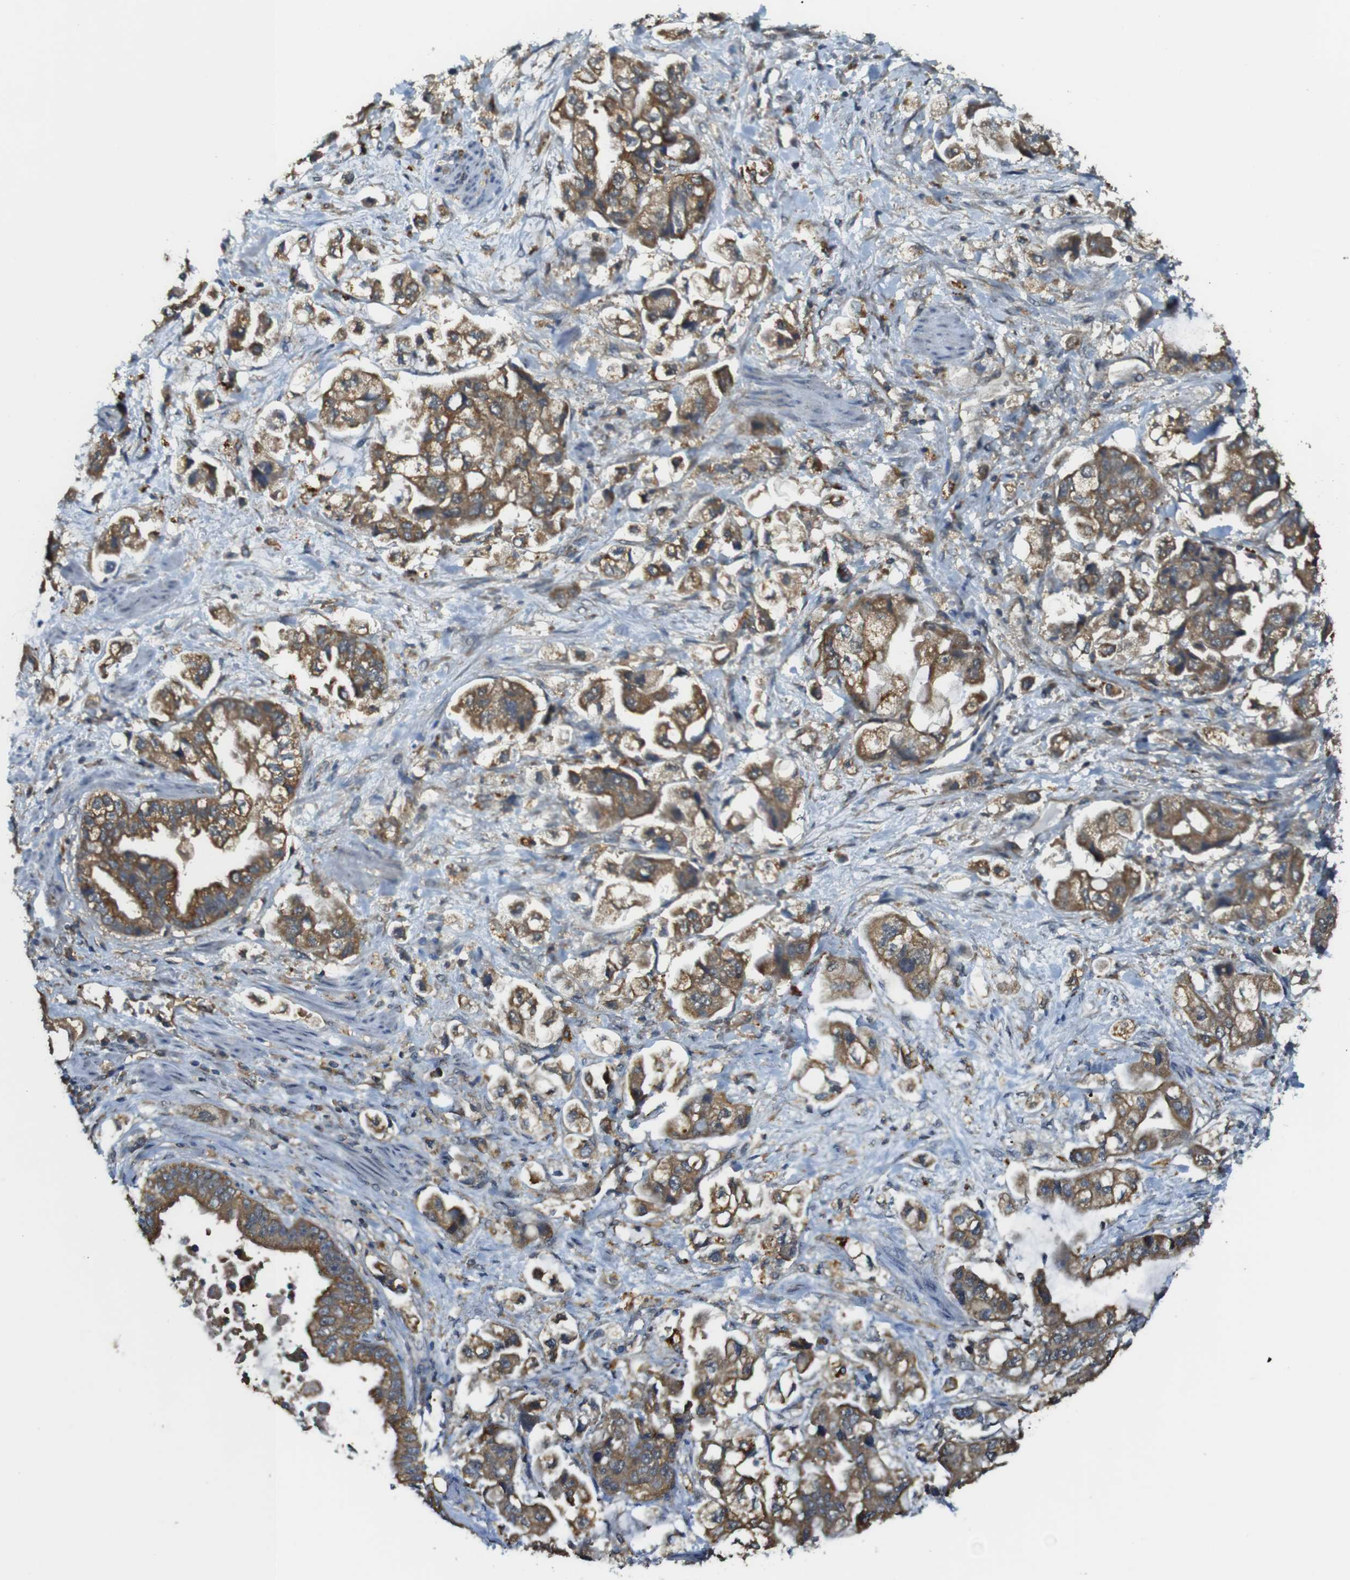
{"staining": {"intensity": "moderate", "quantity": ">75%", "location": "cytoplasmic/membranous"}, "tissue": "stomach cancer", "cell_type": "Tumor cells", "image_type": "cancer", "snomed": [{"axis": "morphology", "description": "Normal tissue, NOS"}, {"axis": "morphology", "description": "Adenocarcinoma, NOS"}, {"axis": "topography", "description": "Stomach"}], "caption": "An image of human stomach cancer stained for a protein exhibits moderate cytoplasmic/membranous brown staining in tumor cells. The staining was performed using DAB (3,3'-diaminobenzidine), with brown indicating positive protein expression. Nuclei are stained blue with hematoxylin.", "gene": "BRI3BP", "patient": {"sex": "male", "age": 62}}